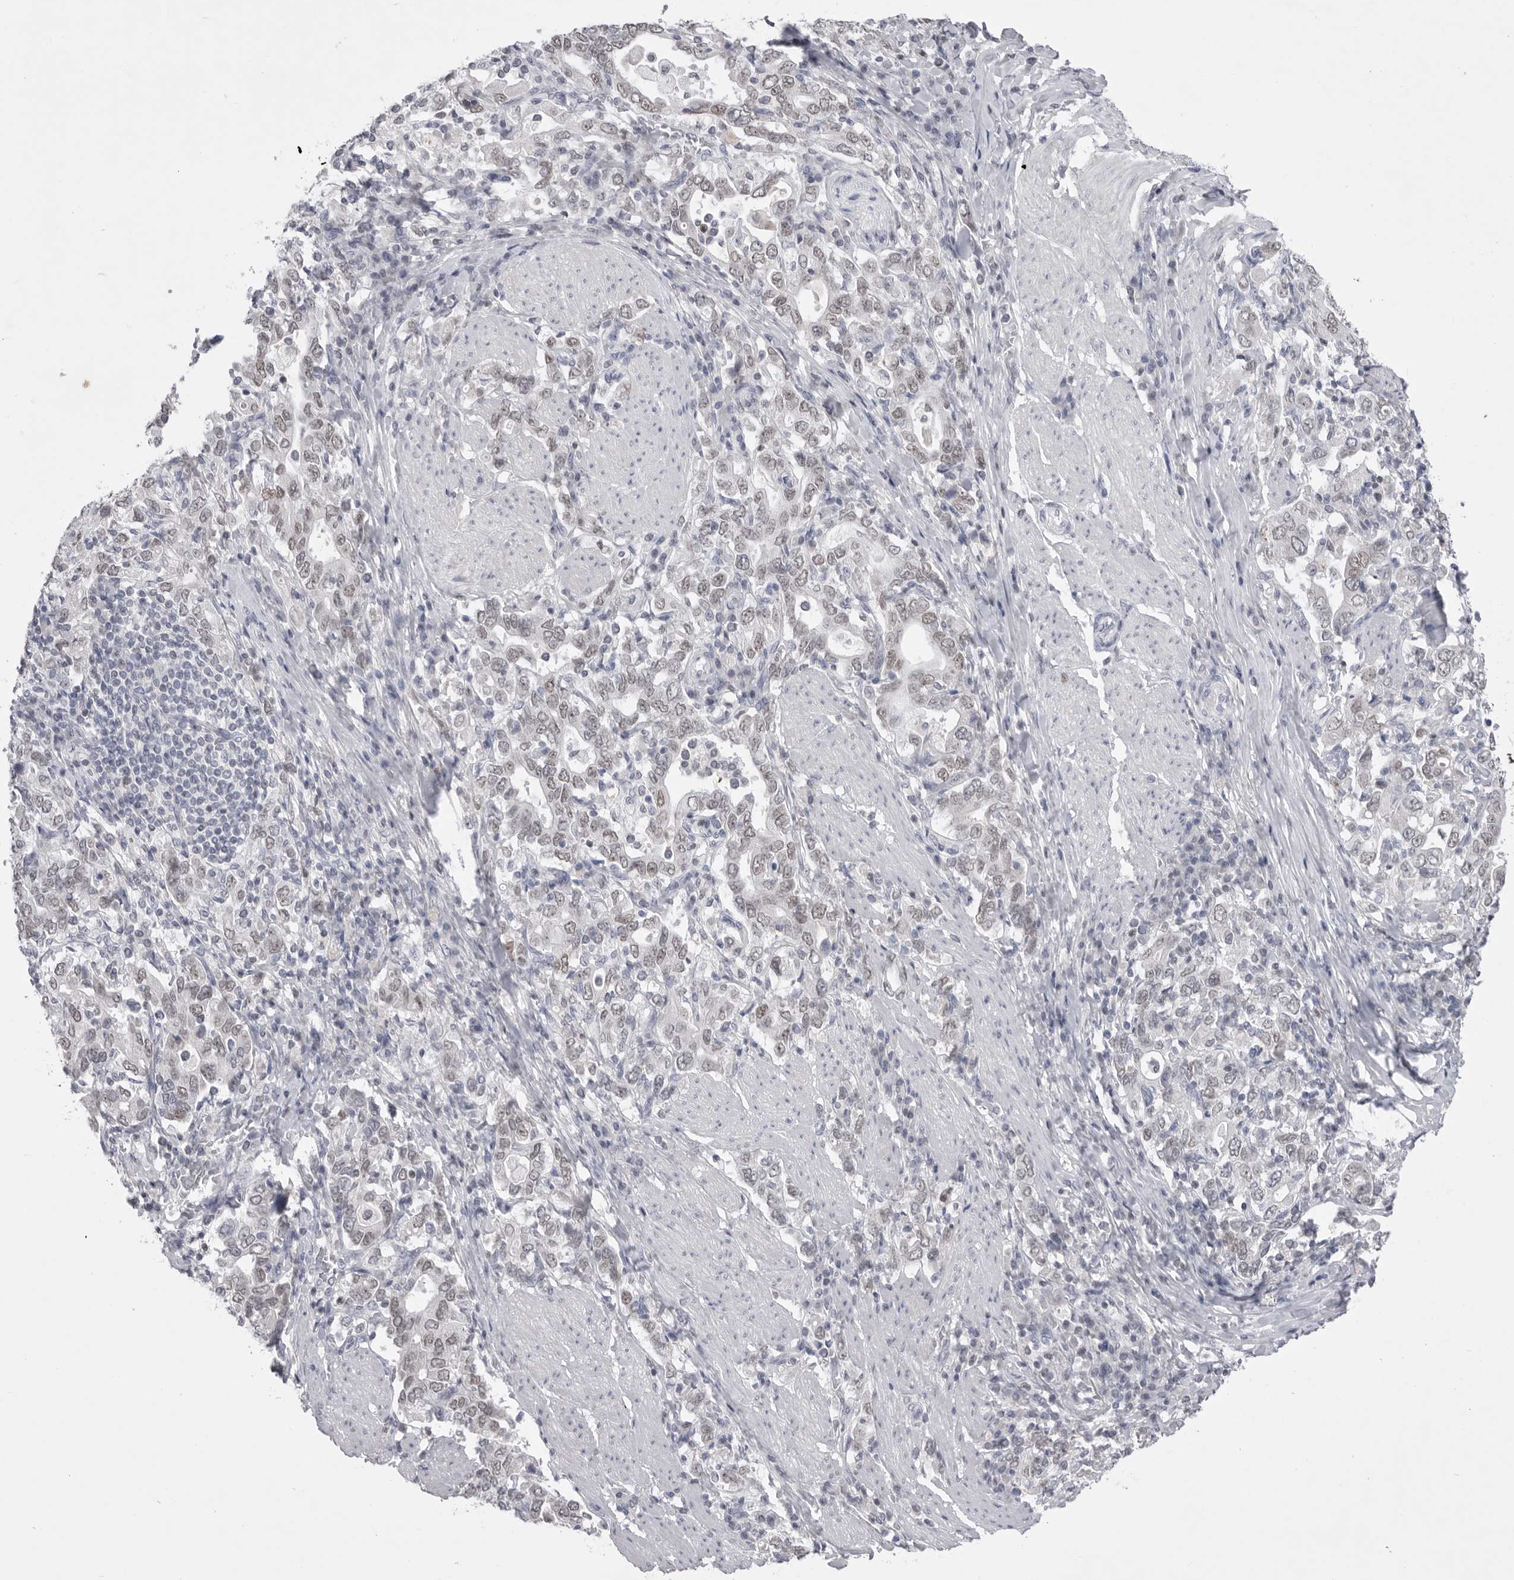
{"staining": {"intensity": "weak", "quantity": "<25%", "location": "nuclear"}, "tissue": "stomach cancer", "cell_type": "Tumor cells", "image_type": "cancer", "snomed": [{"axis": "morphology", "description": "Adenocarcinoma, NOS"}, {"axis": "topography", "description": "Stomach, upper"}], "caption": "A high-resolution image shows immunohistochemistry (IHC) staining of stomach cancer, which shows no significant expression in tumor cells.", "gene": "ZBTB7B", "patient": {"sex": "male", "age": 62}}